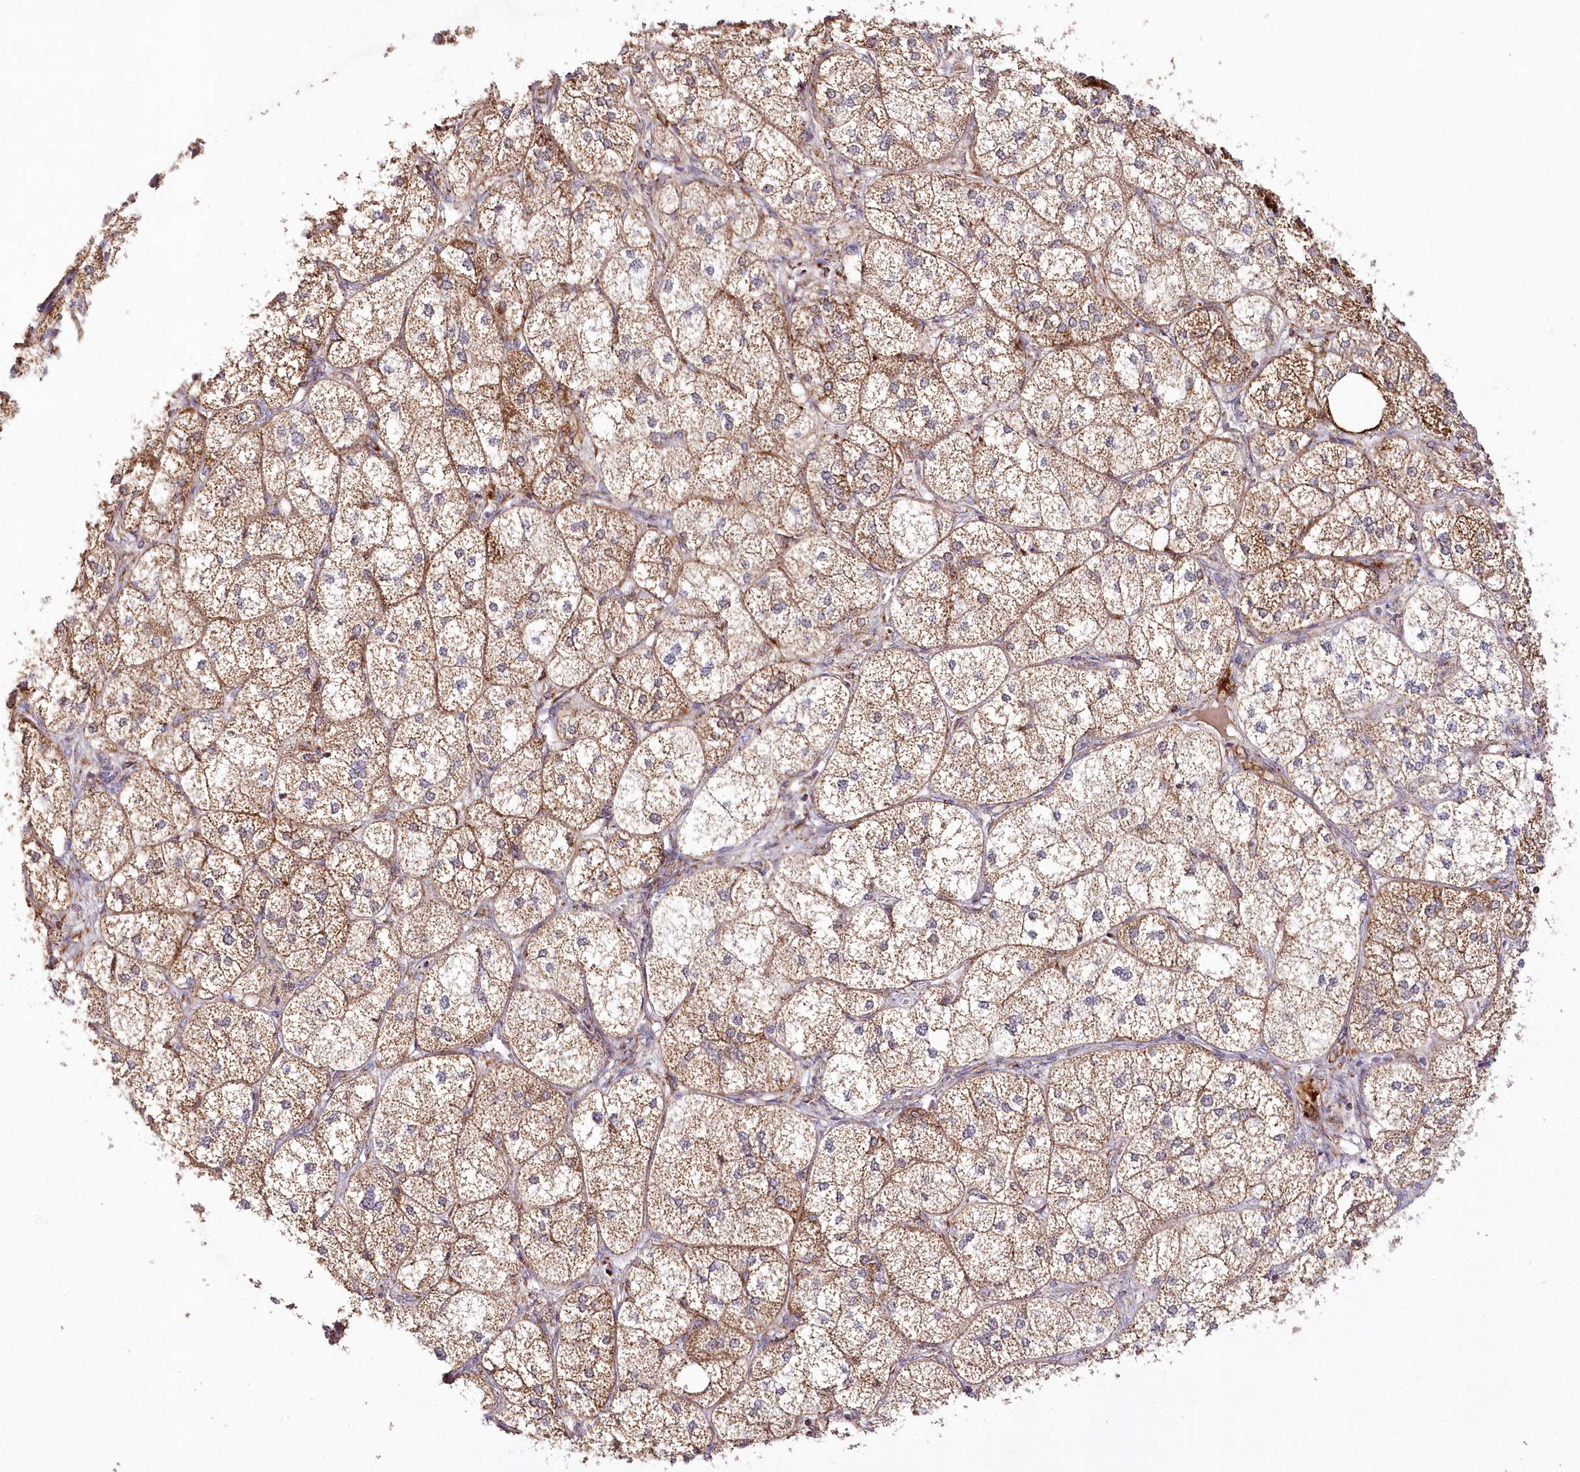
{"staining": {"intensity": "strong", "quantity": ">75%", "location": "cytoplasmic/membranous"}, "tissue": "adrenal gland", "cell_type": "Glandular cells", "image_type": "normal", "snomed": [{"axis": "morphology", "description": "Normal tissue, NOS"}, {"axis": "topography", "description": "Adrenal gland"}], "caption": "Adrenal gland stained with DAB (3,3'-diaminobenzidine) immunohistochemistry (IHC) demonstrates high levels of strong cytoplasmic/membranous positivity in about >75% of glandular cells.", "gene": "DNA2", "patient": {"sex": "female", "age": 61}}